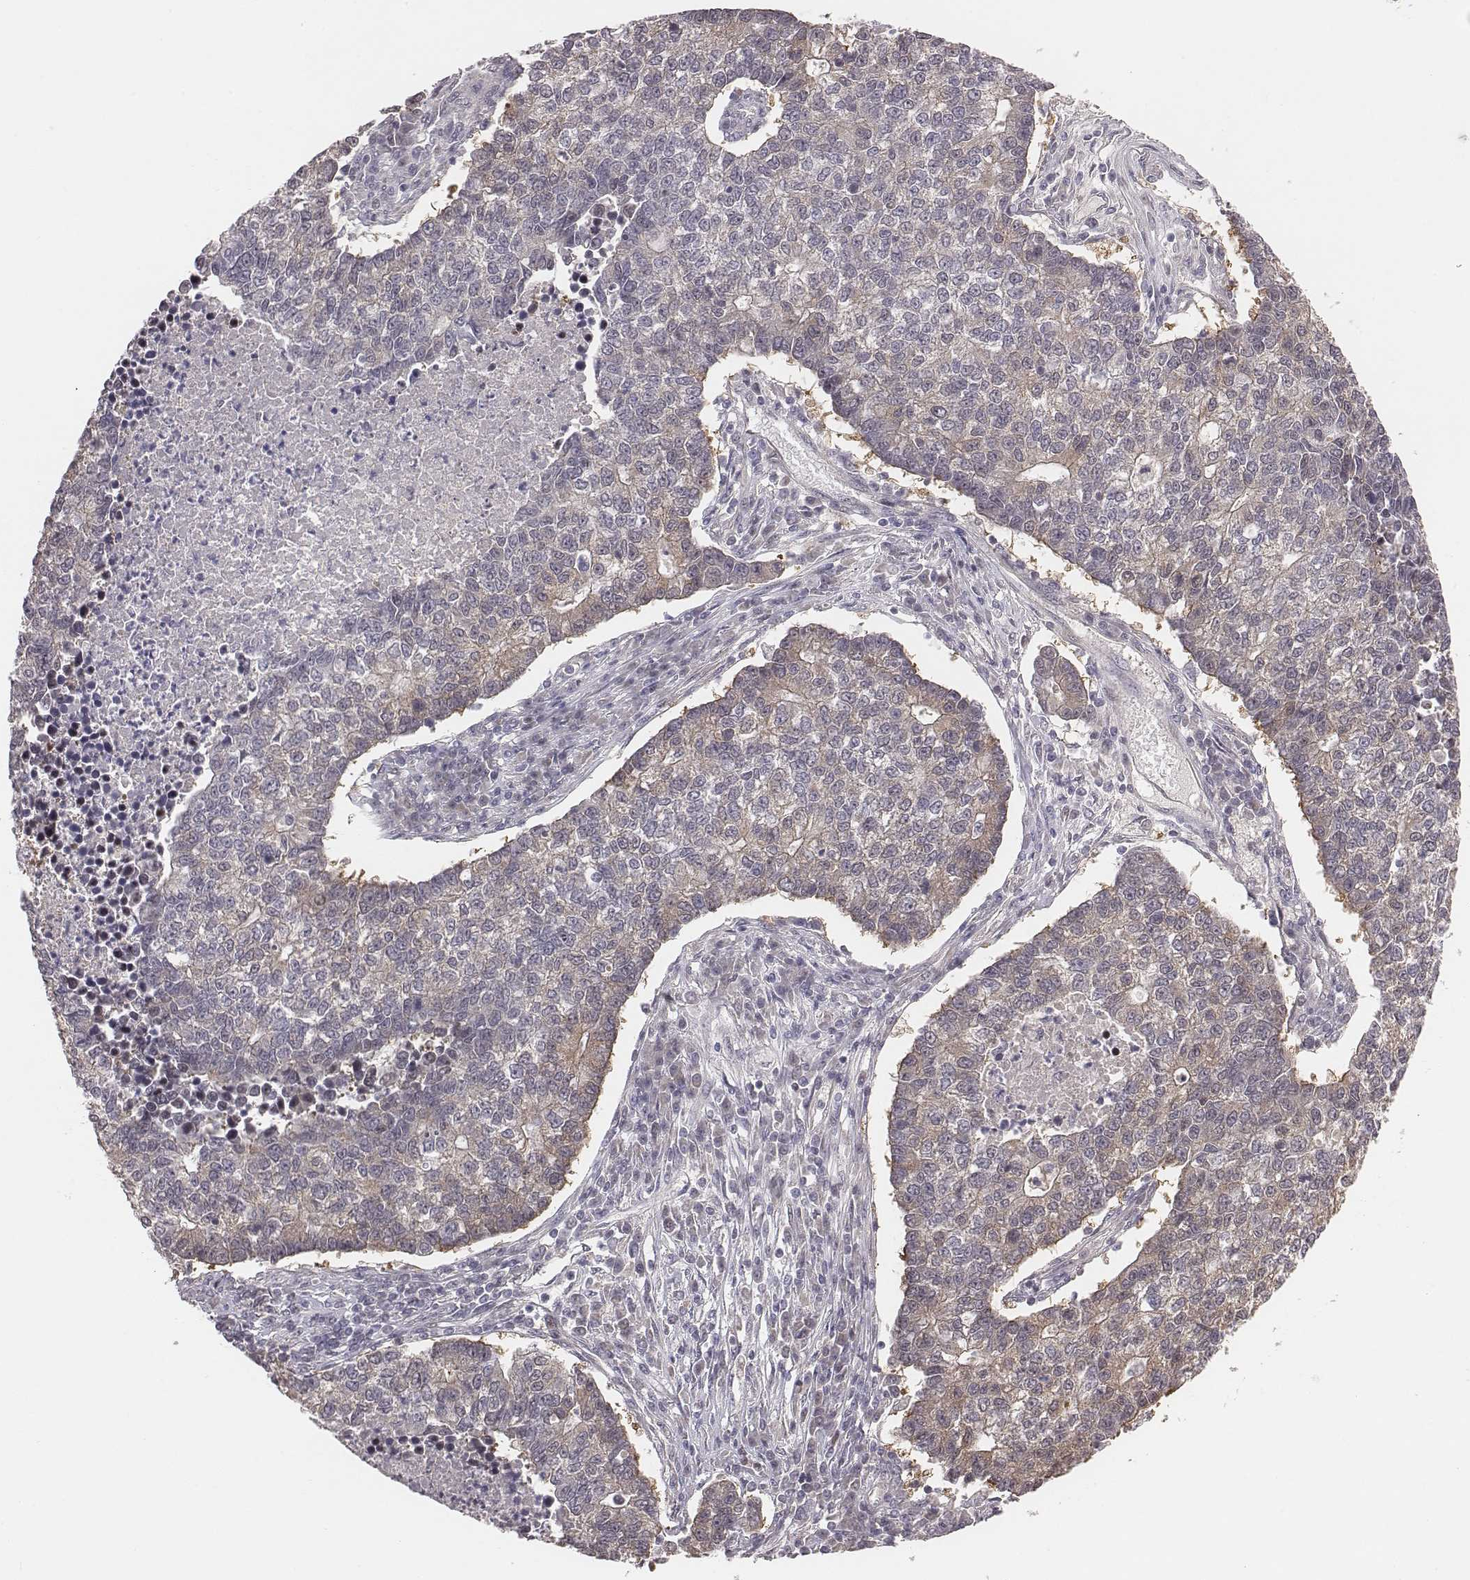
{"staining": {"intensity": "moderate", "quantity": ">75%", "location": "cytoplasmic/membranous"}, "tissue": "lung cancer", "cell_type": "Tumor cells", "image_type": "cancer", "snomed": [{"axis": "morphology", "description": "Adenocarcinoma, NOS"}, {"axis": "topography", "description": "Lung"}], "caption": "Protein expression analysis of adenocarcinoma (lung) displays moderate cytoplasmic/membranous positivity in approximately >75% of tumor cells. The staining was performed using DAB (3,3'-diaminobenzidine), with brown indicating positive protein expression. Nuclei are stained blue with hematoxylin.", "gene": "SMURF2", "patient": {"sex": "male", "age": 57}}